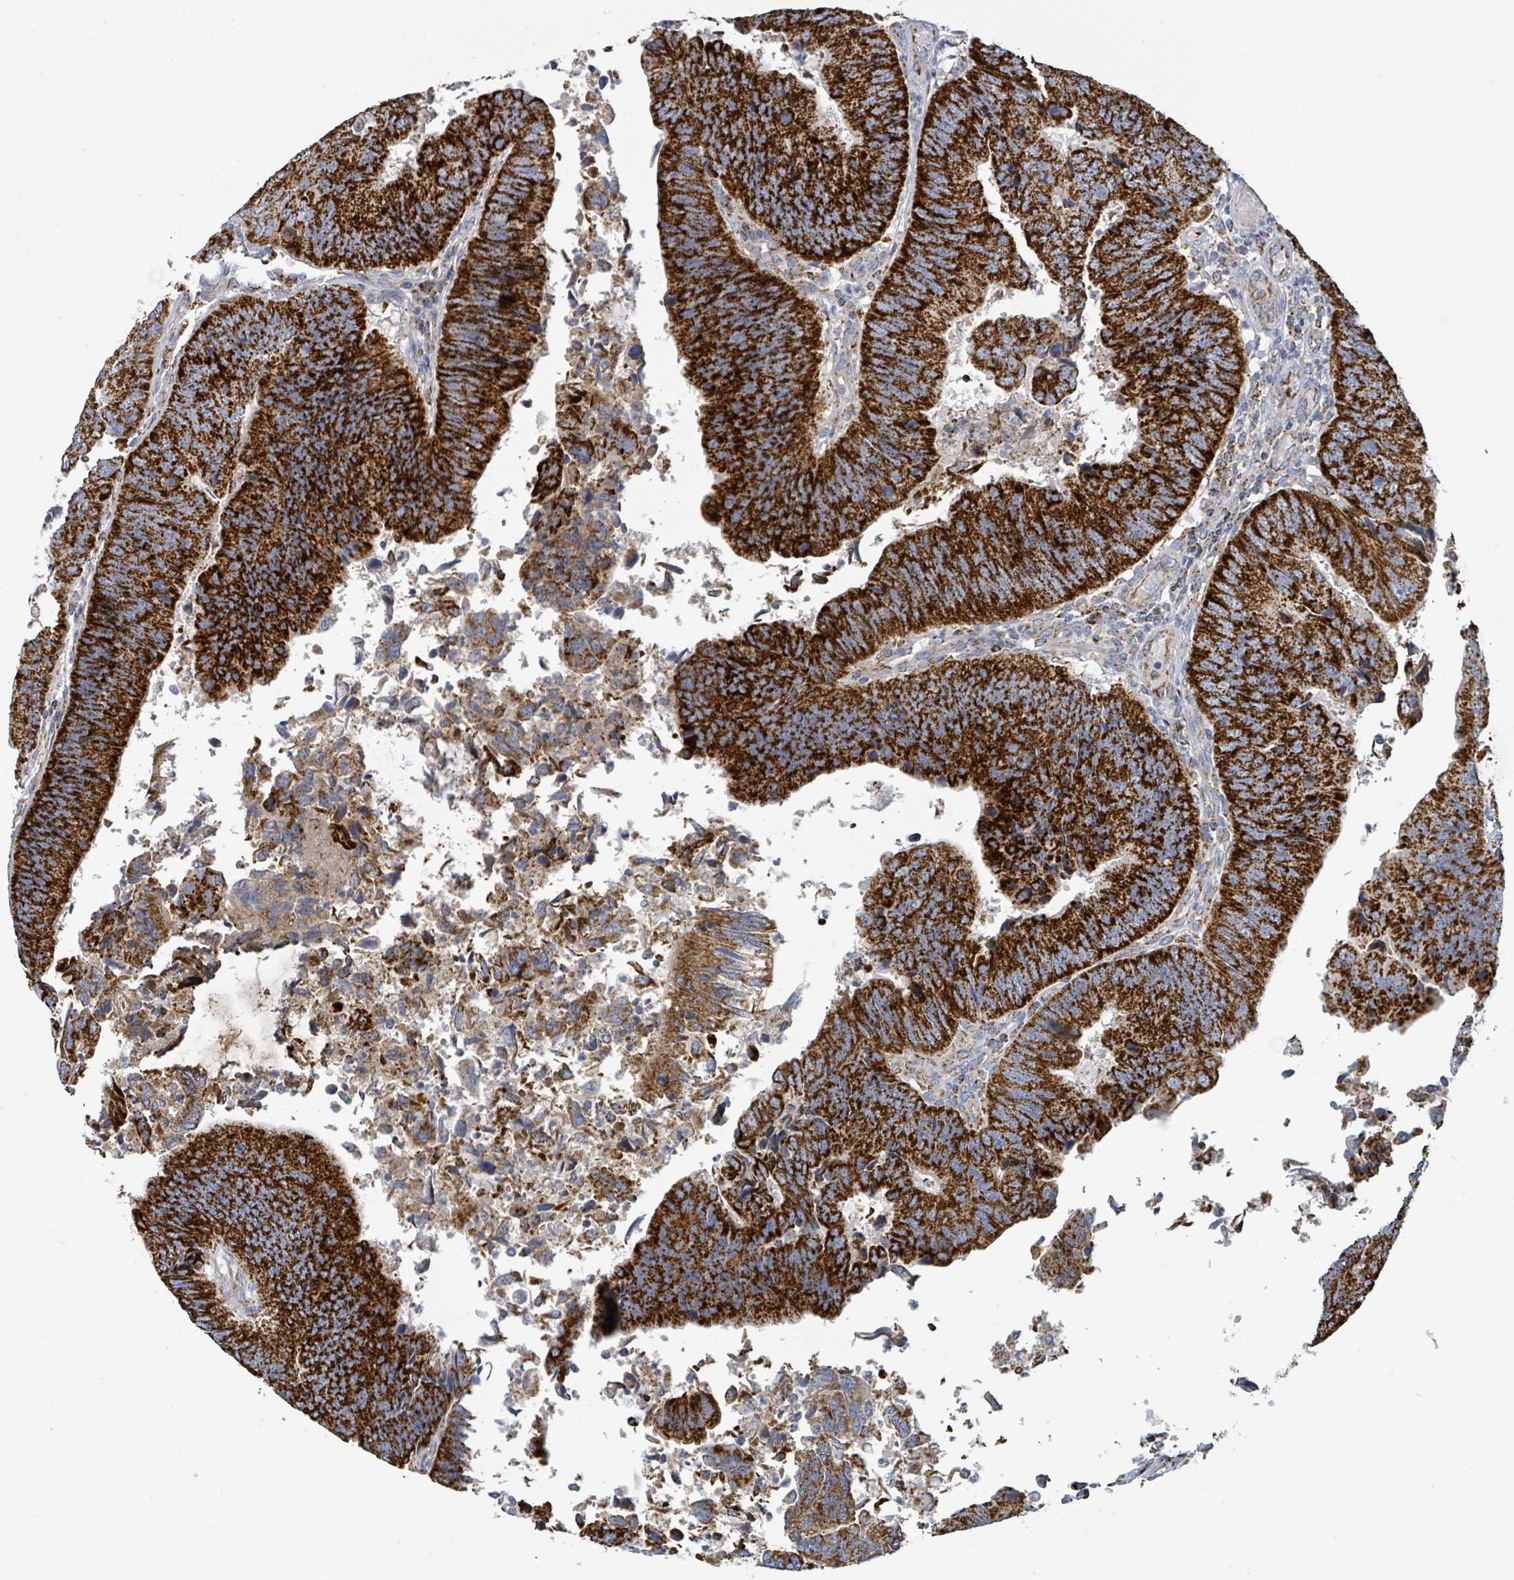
{"staining": {"intensity": "strong", "quantity": ">75%", "location": "cytoplasmic/membranous"}, "tissue": "colorectal cancer", "cell_type": "Tumor cells", "image_type": "cancer", "snomed": [{"axis": "morphology", "description": "Adenocarcinoma, NOS"}, {"axis": "topography", "description": "Colon"}], "caption": "Immunohistochemistry micrograph of neoplastic tissue: colorectal adenocarcinoma stained using immunohistochemistry displays high levels of strong protein expression localized specifically in the cytoplasmic/membranous of tumor cells, appearing as a cytoplasmic/membranous brown color.", "gene": "SUCLG2", "patient": {"sex": "female", "age": 67}}